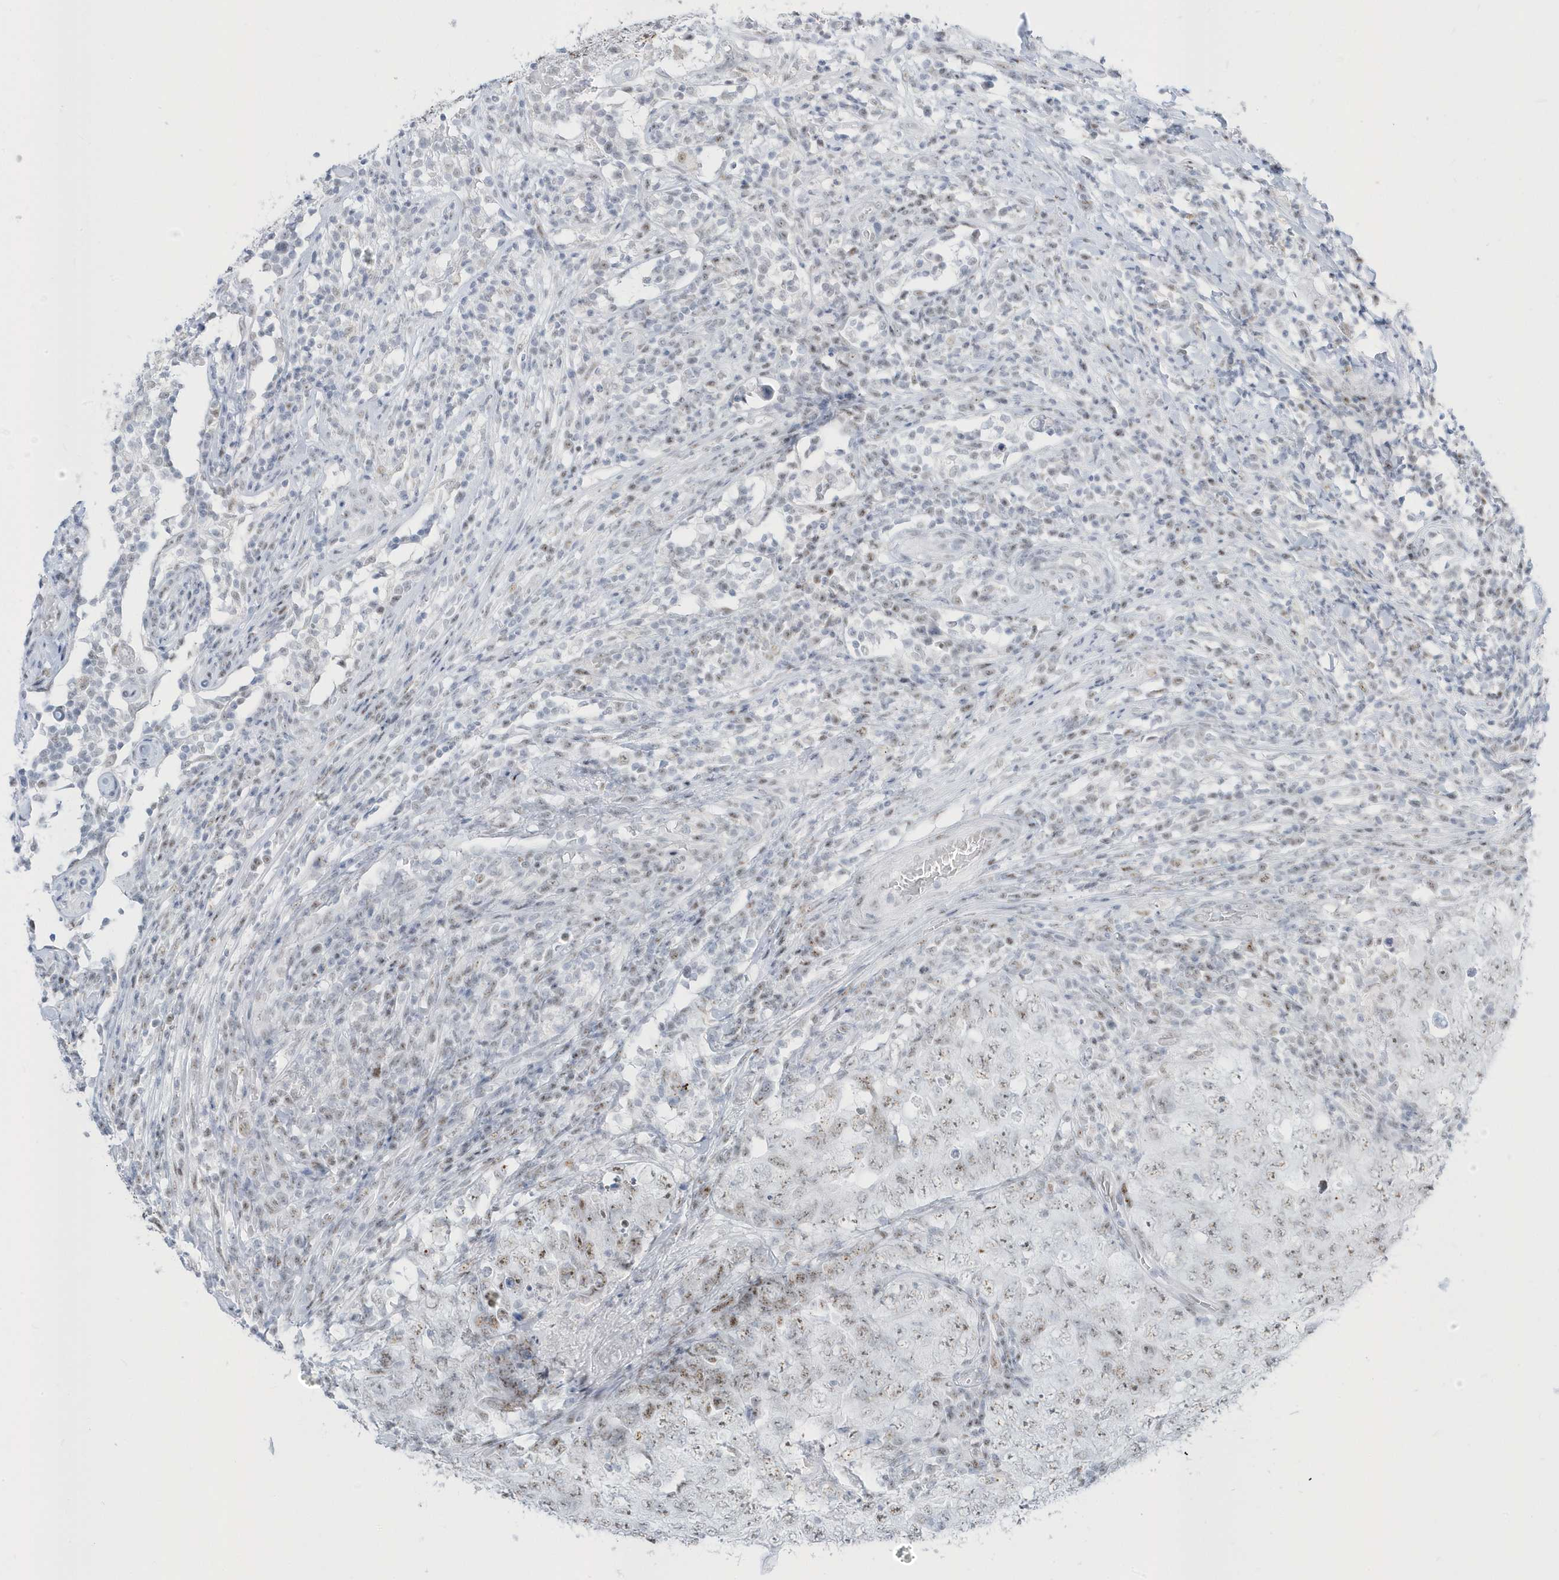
{"staining": {"intensity": "moderate", "quantity": ">75%", "location": "nuclear"}, "tissue": "testis cancer", "cell_type": "Tumor cells", "image_type": "cancer", "snomed": [{"axis": "morphology", "description": "Carcinoma, Embryonal, NOS"}, {"axis": "topography", "description": "Testis"}], "caption": "Immunohistochemical staining of human embryonal carcinoma (testis) exhibits medium levels of moderate nuclear protein positivity in approximately >75% of tumor cells.", "gene": "PLEKHN1", "patient": {"sex": "male", "age": 26}}